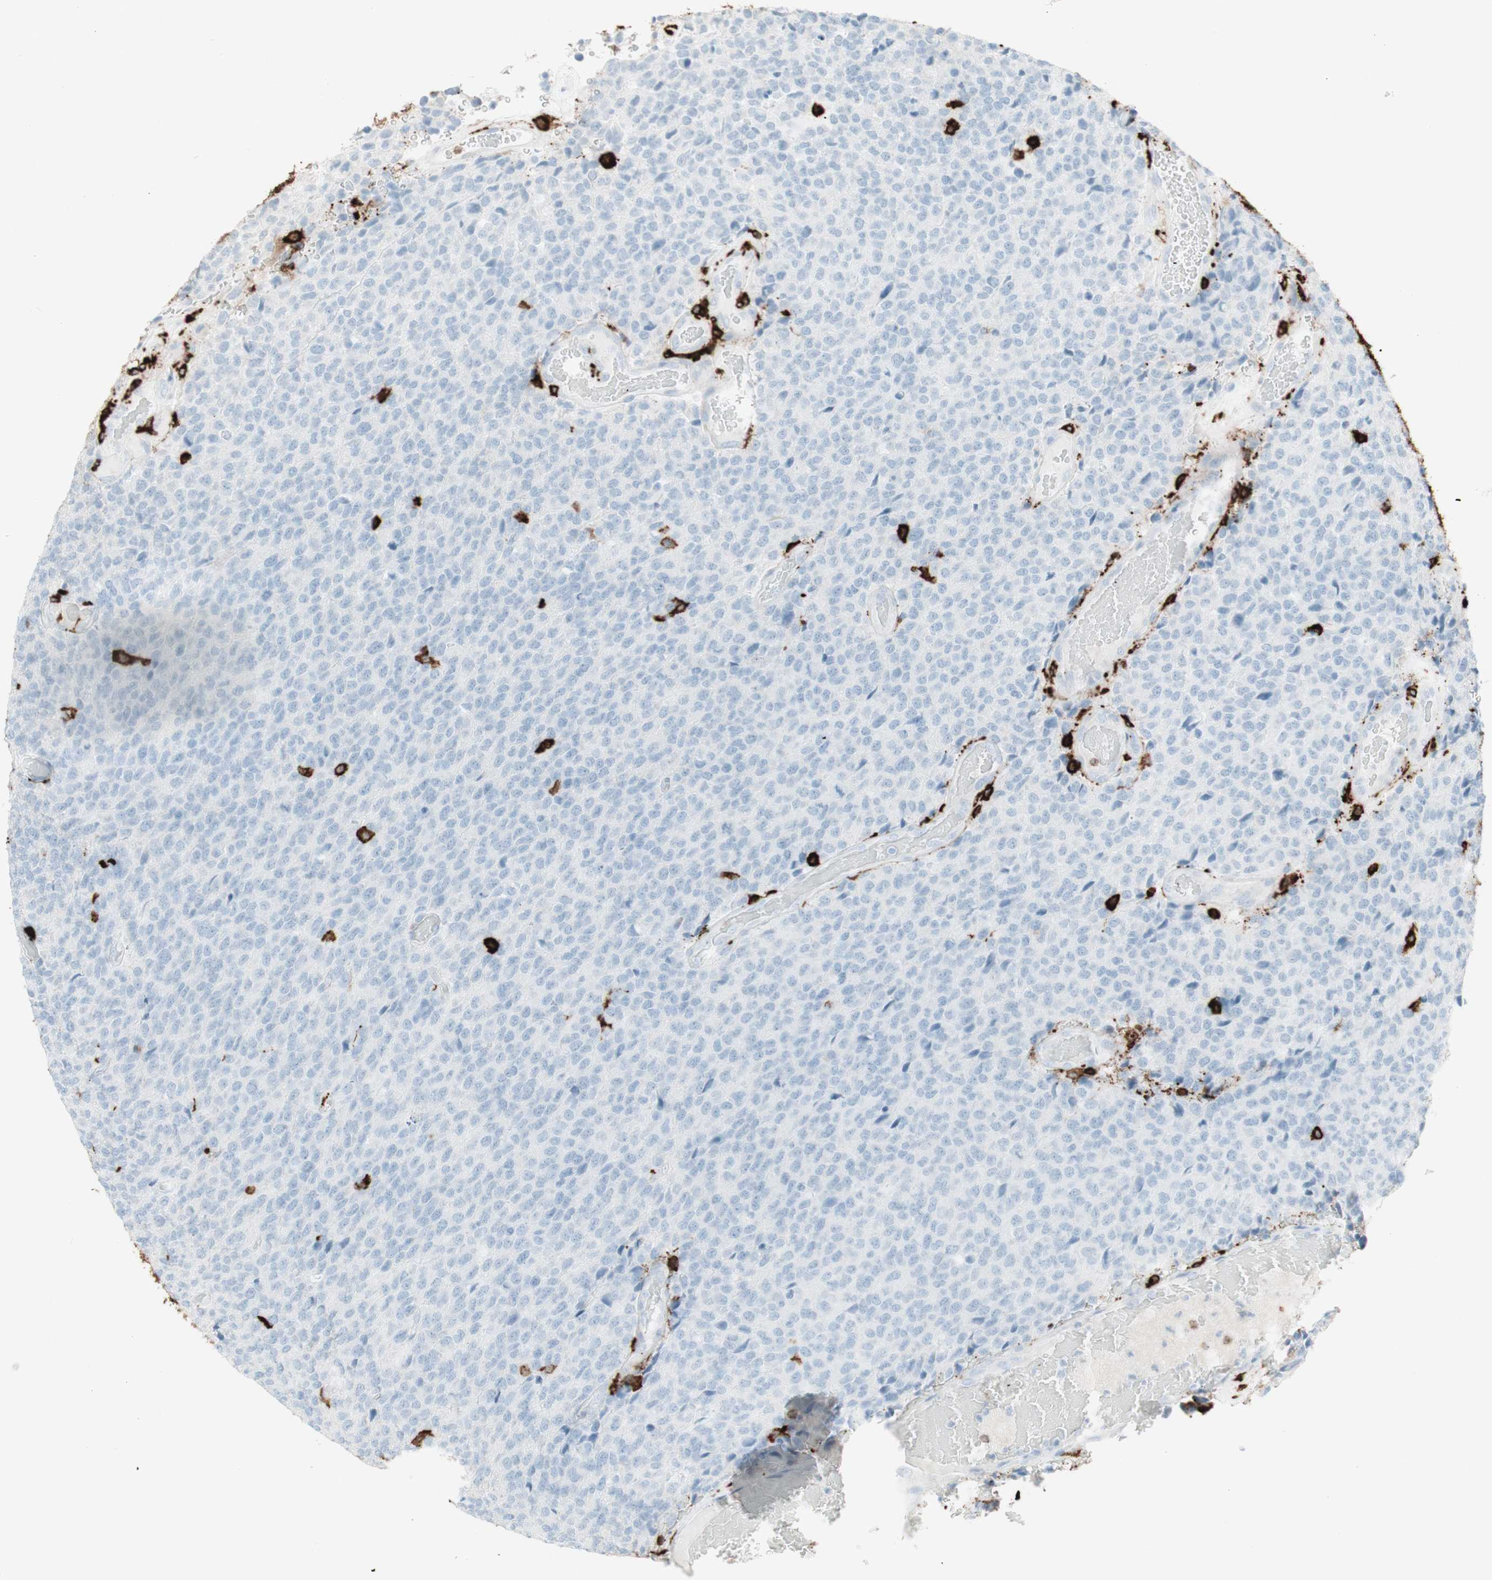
{"staining": {"intensity": "negative", "quantity": "none", "location": "none"}, "tissue": "glioma", "cell_type": "Tumor cells", "image_type": "cancer", "snomed": [{"axis": "morphology", "description": "Glioma, malignant, High grade"}, {"axis": "topography", "description": "pancreas cauda"}], "caption": "DAB immunohistochemical staining of malignant glioma (high-grade) shows no significant staining in tumor cells.", "gene": "HLA-DPB1", "patient": {"sex": "male", "age": 60}}